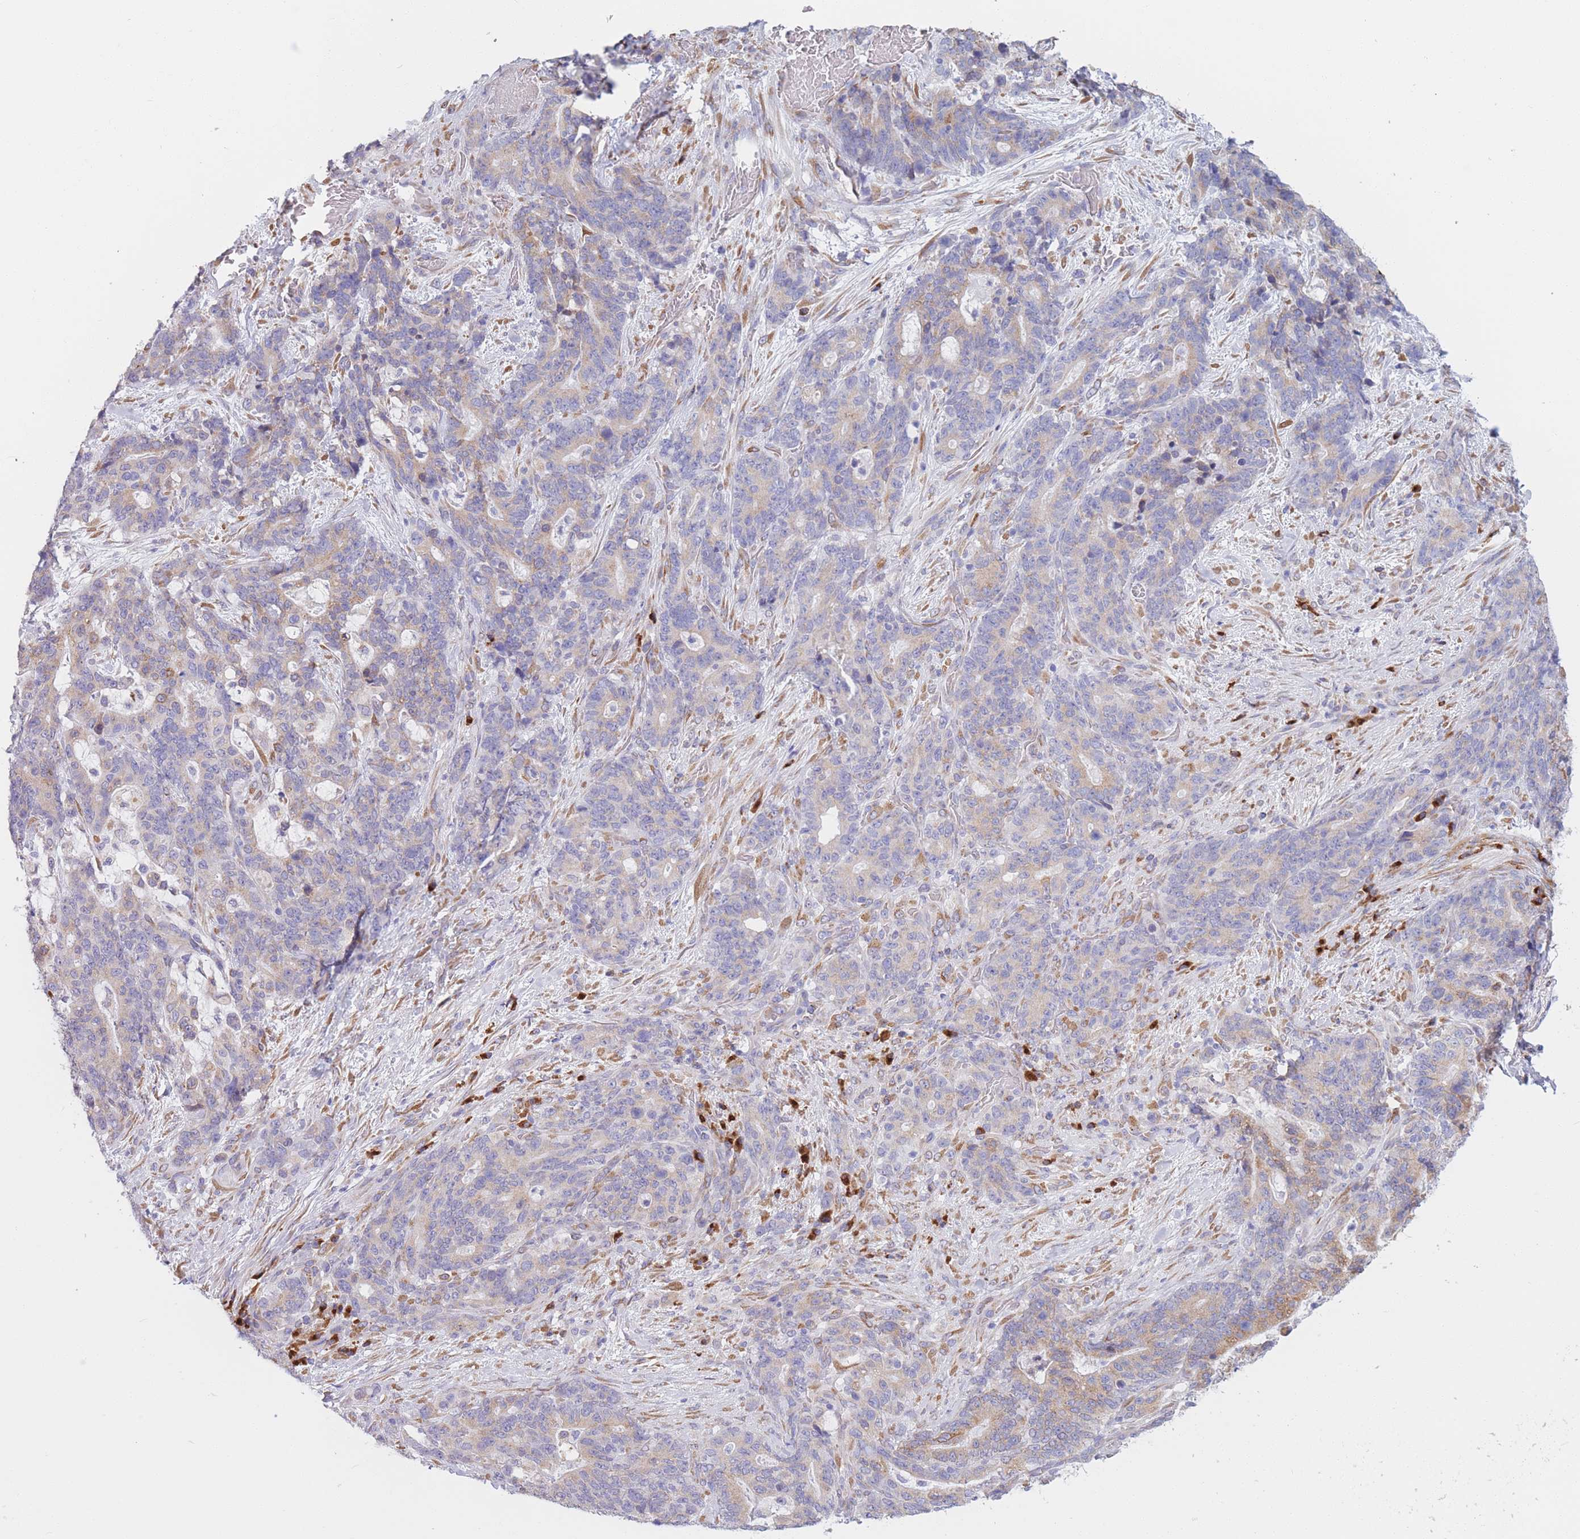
{"staining": {"intensity": "moderate", "quantity": "<25%", "location": "cytoplasmic/membranous"}, "tissue": "stomach cancer", "cell_type": "Tumor cells", "image_type": "cancer", "snomed": [{"axis": "morphology", "description": "Normal tissue, NOS"}, {"axis": "morphology", "description": "Adenocarcinoma, NOS"}, {"axis": "topography", "description": "Stomach"}], "caption": "Immunohistochemical staining of human stomach adenocarcinoma demonstrates moderate cytoplasmic/membranous protein staining in about <25% of tumor cells. Immunohistochemistry stains the protein in brown and the nuclei are stained blue.", "gene": "MRPL30", "patient": {"sex": "female", "age": 64}}